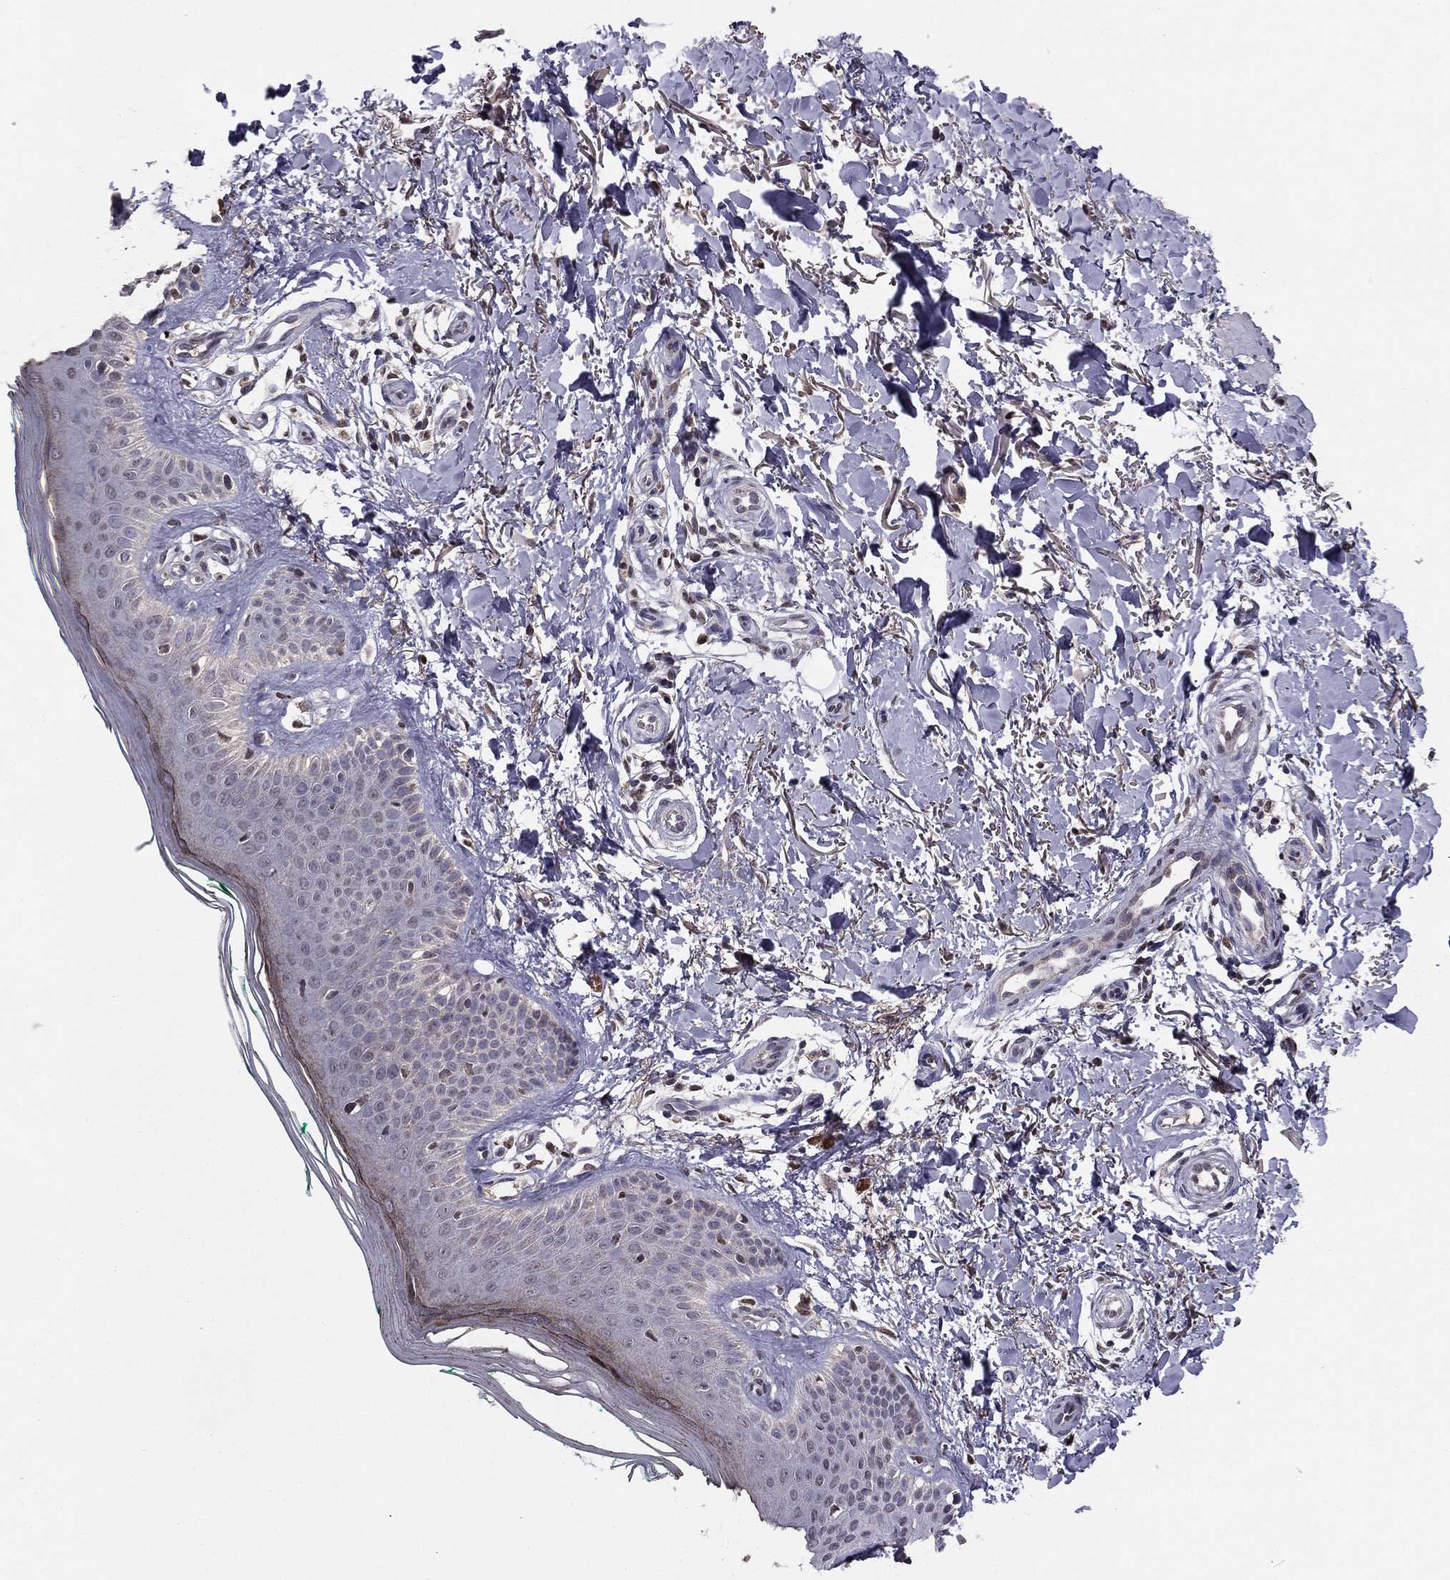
{"staining": {"intensity": "negative", "quantity": "none", "location": "none"}, "tissue": "skin", "cell_type": "Fibroblasts", "image_type": "normal", "snomed": [{"axis": "morphology", "description": "Normal tissue, NOS"}, {"axis": "morphology", "description": "Inflammation, NOS"}, {"axis": "morphology", "description": "Fibrosis, NOS"}, {"axis": "topography", "description": "Skin"}], "caption": "The image reveals no significant expression in fibroblasts of skin. (Stains: DAB IHC with hematoxylin counter stain, Microscopy: brightfield microscopy at high magnification).", "gene": "HCN1", "patient": {"sex": "male", "age": 71}}